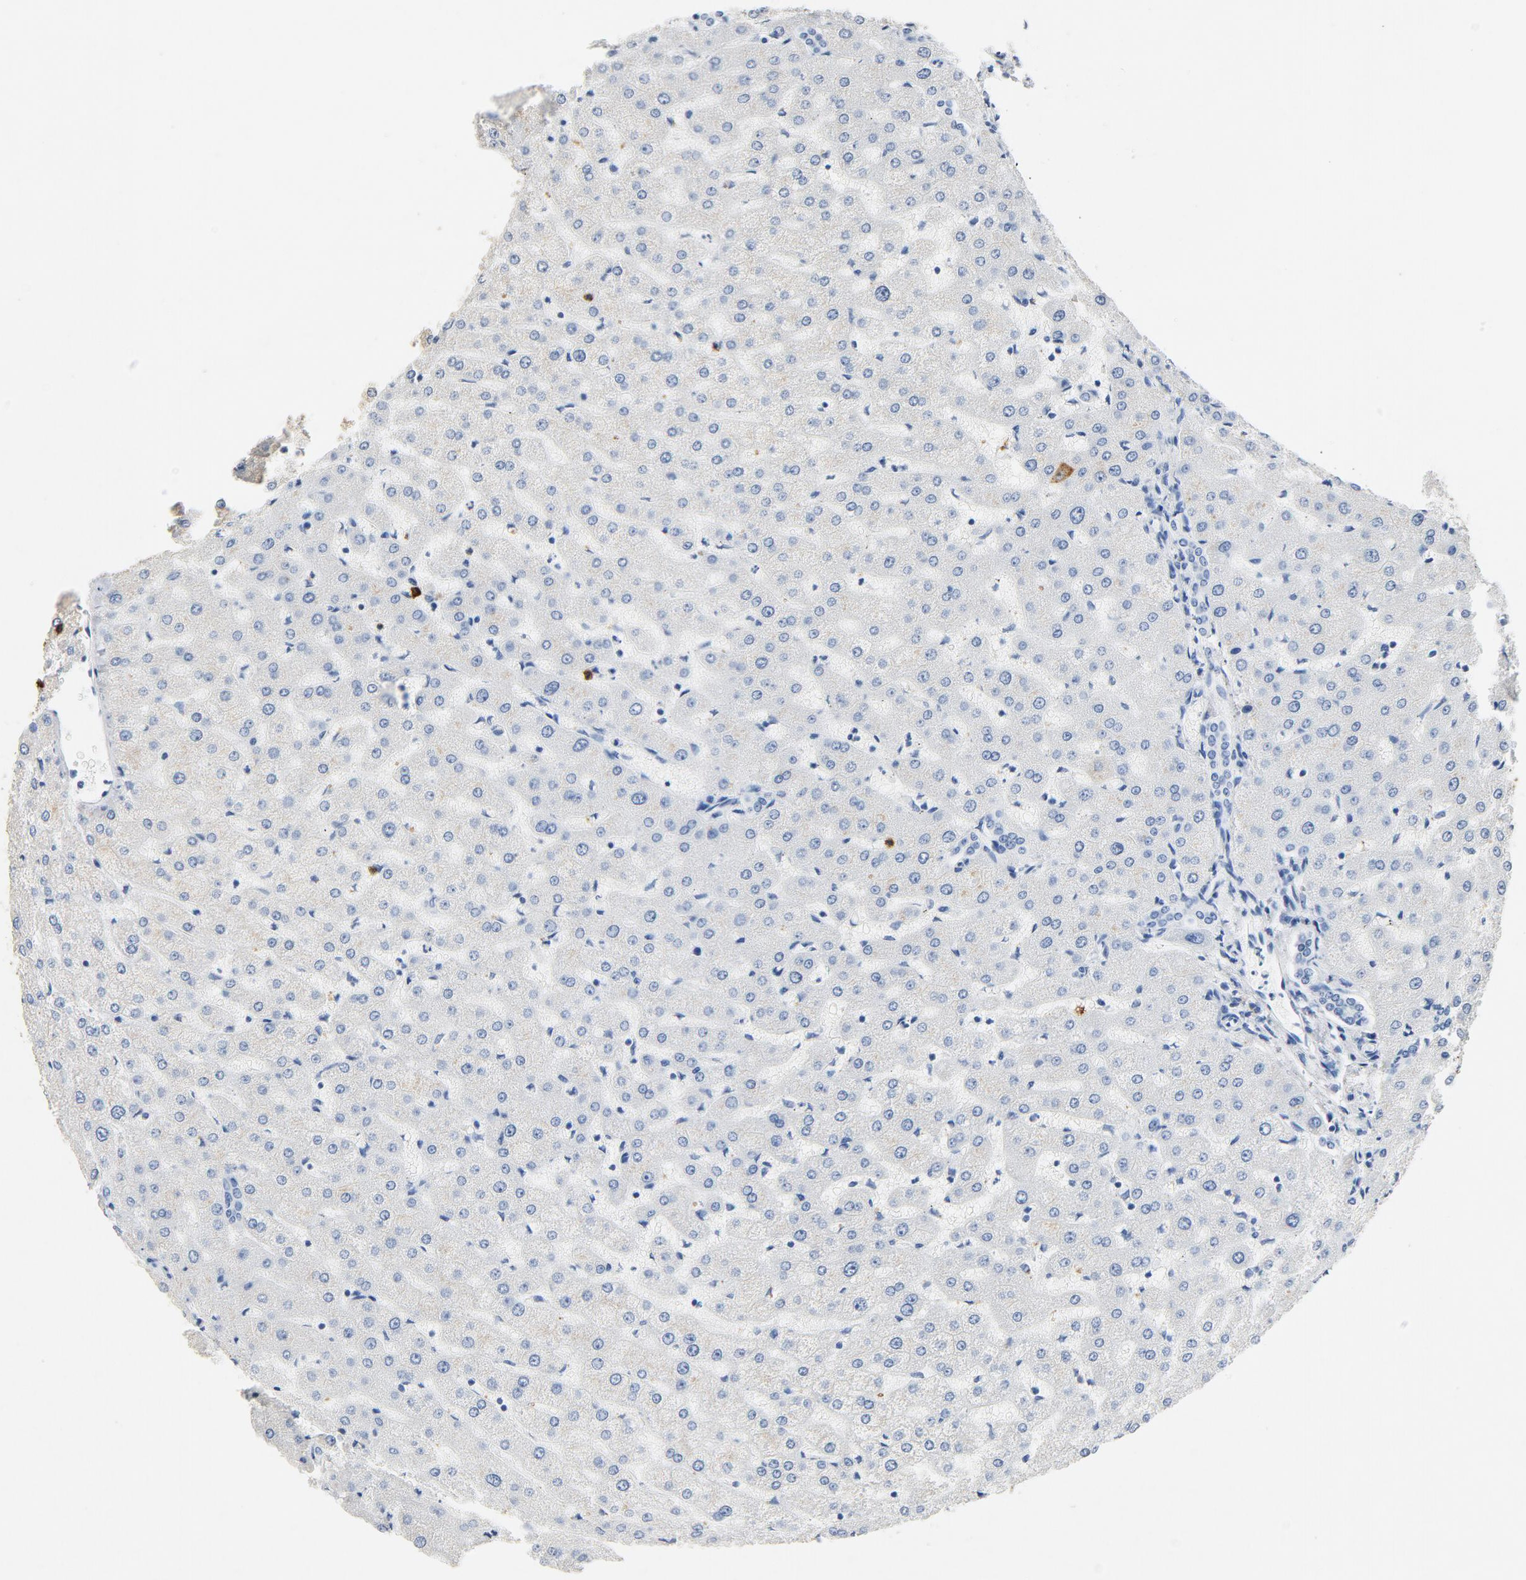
{"staining": {"intensity": "negative", "quantity": "none", "location": "none"}, "tissue": "liver", "cell_type": "Cholangiocytes", "image_type": "normal", "snomed": [{"axis": "morphology", "description": "Normal tissue, NOS"}, {"axis": "morphology", "description": "Fibrosis, NOS"}, {"axis": "topography", "description": "Liver"}], "caption": "Photomicrograph shows no protein staining in cholangiocytes of normal liver. (DAB IHC with hematoxylin counter stain).", "gene": "PTPRB", "patient": {"sex": "female", "age": 29}}